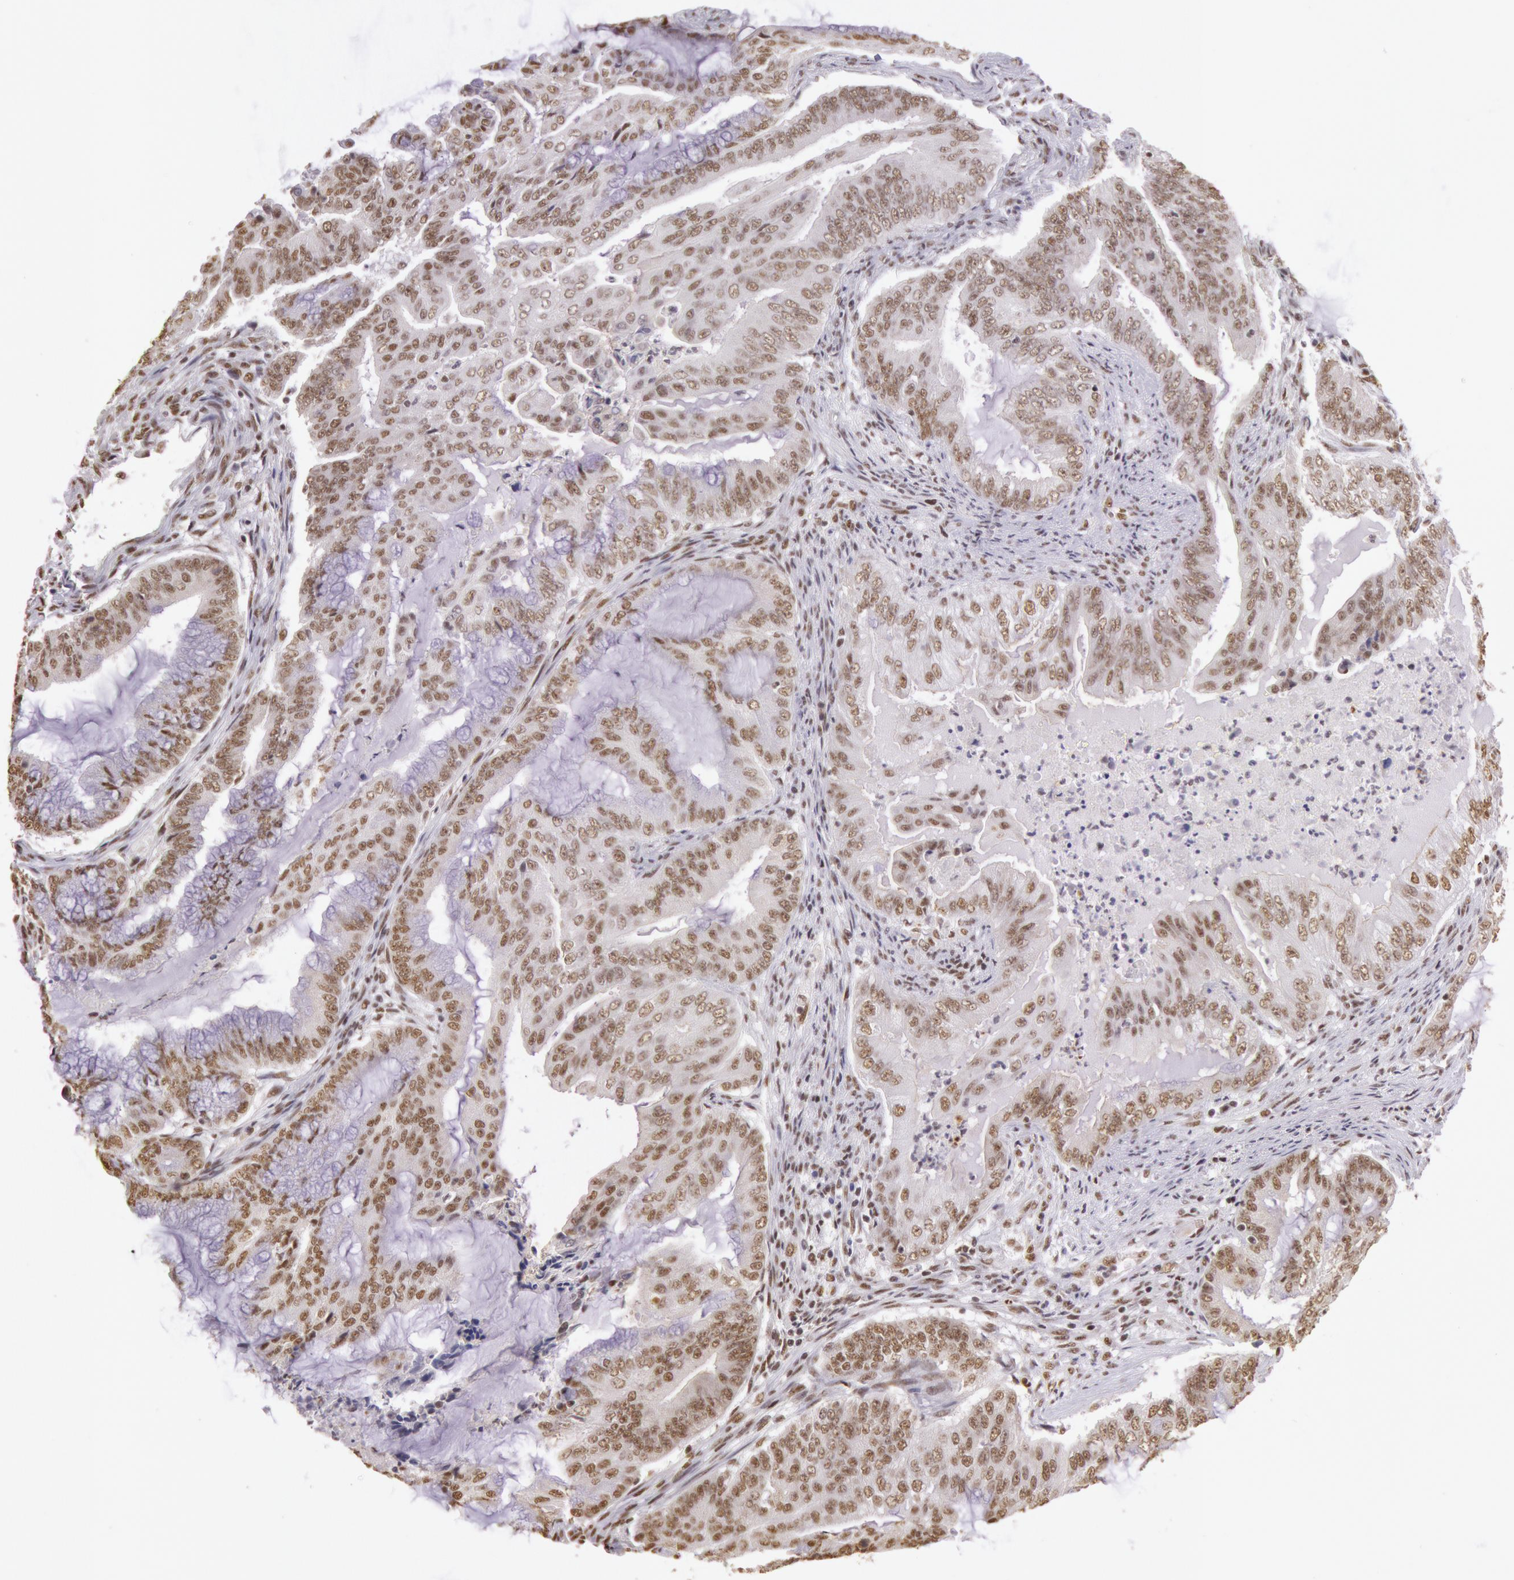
{"staining": {"intensity": "moderate", "quantity": ">75%", "location": "nuclear"}, "tissue": "endometrial cancer", "cell_type": "Tumor cells", "image_type": "cancer", "snomed": [{"axis": "morphology", "description": "Adenocarcinoma, NOS"}, {"axis": "topography", "description": "Endometrium"}], "caption": "Immunohistochemistry histopathology image of endometrial cancer stained for a protein (brown), which displays medium levels of moderate nuclear expression in approximately >75% of tumor cells.", "gene": "HNRNPH2", "patient": {"sex": "female", "age": 63}}